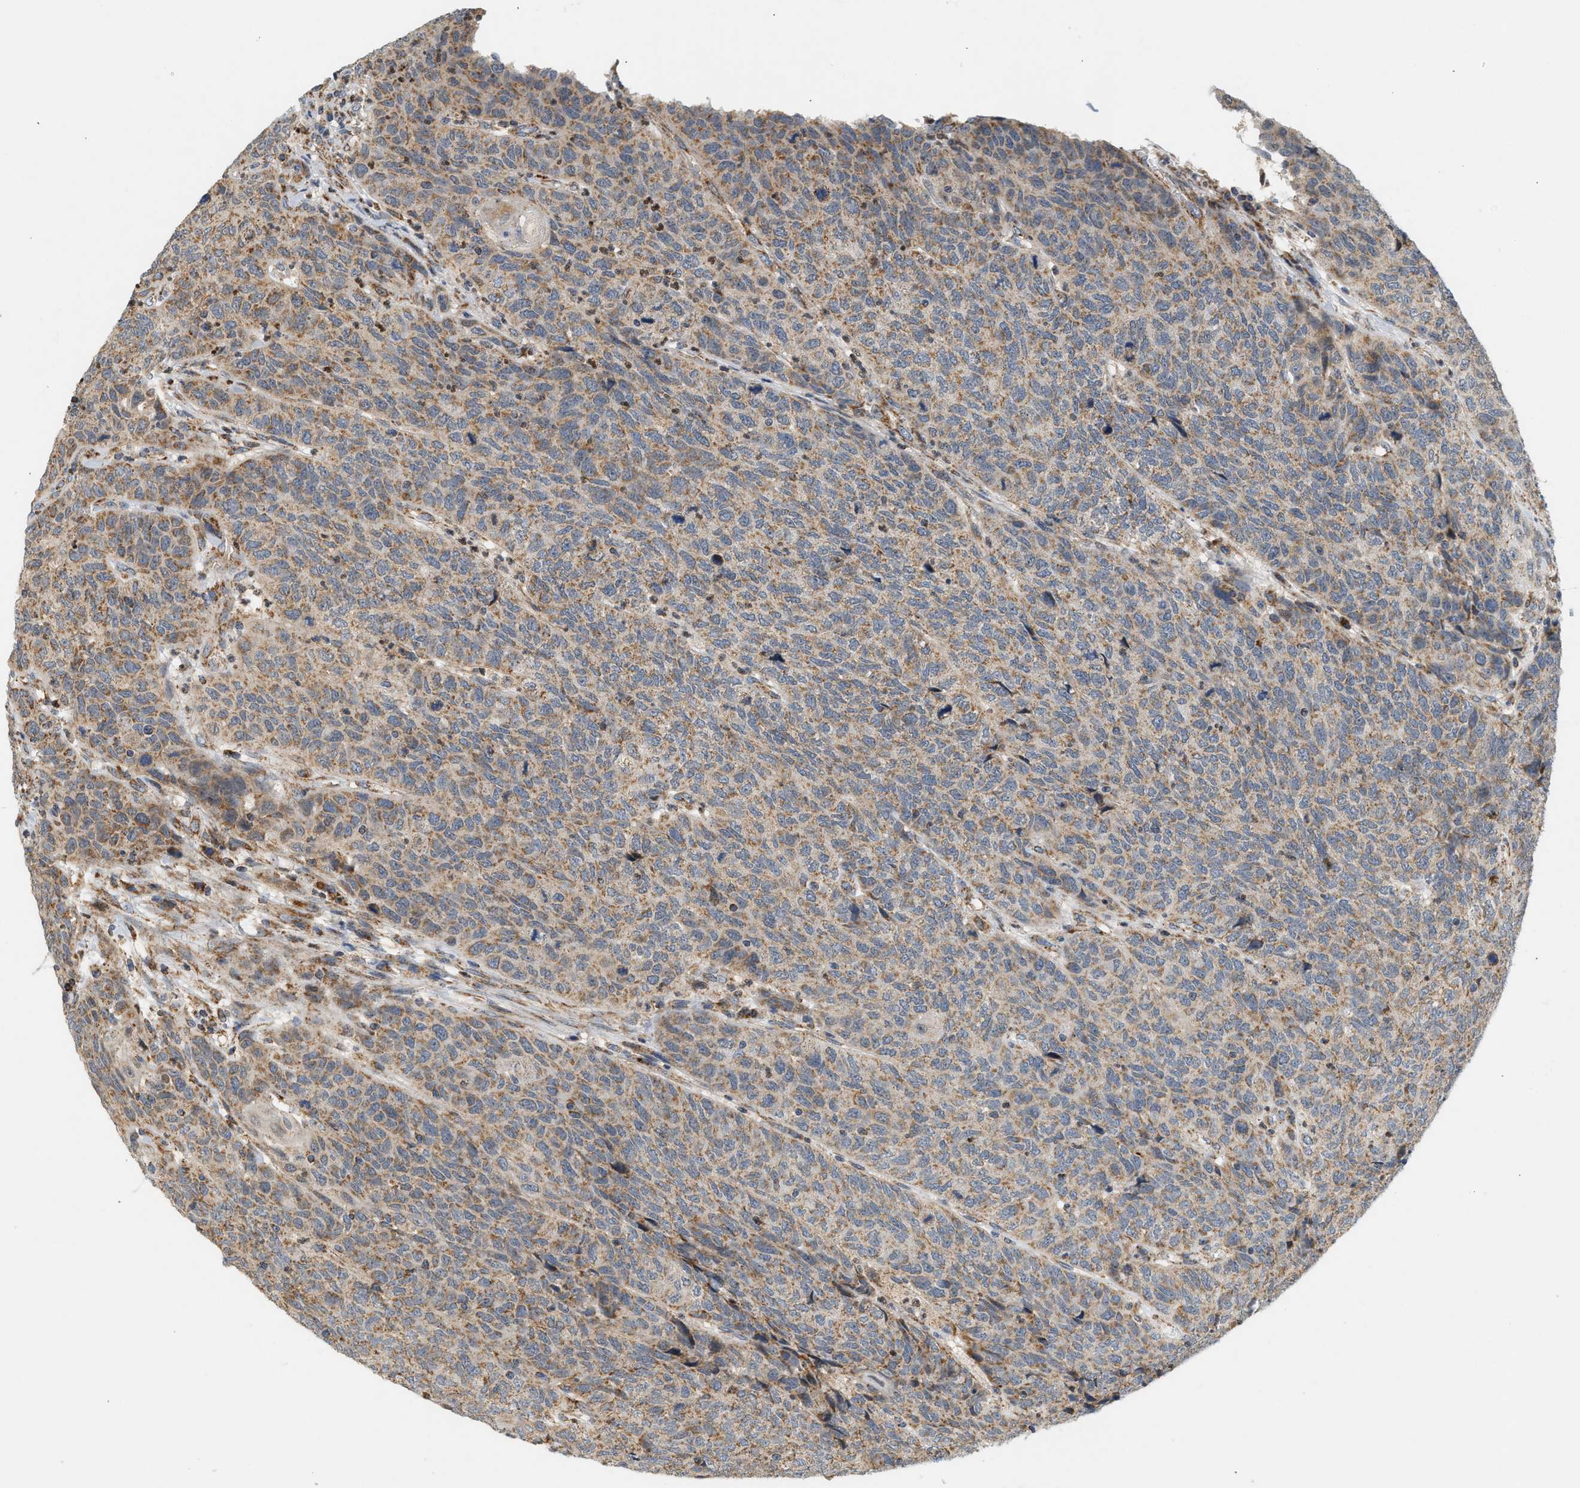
{"staining": {"intensity": "moderate", "quantity": ">75%", "location": "cytoplasmic/membranous"}, "tissue": "head and neck cancer", "cell_type": "Tumor cells", "image_type": "cancer", "snomed": [{"axis": "morphology", "description": "Squamous cell carcinoma, NOS"}, {"axis": "topography", "description": "Head-Neck"}], "caption": "Immunohistochemistry (DAB (3,3'-diaminobenzidine)) staining of head and neck cancer (squamous cell carcinoma) demonstrates moderate cytoplasmic/membranous protein expression in about >75% of tumor cells.", "gene": "MCU", "patient": {"sex": "male", "age": 66}}